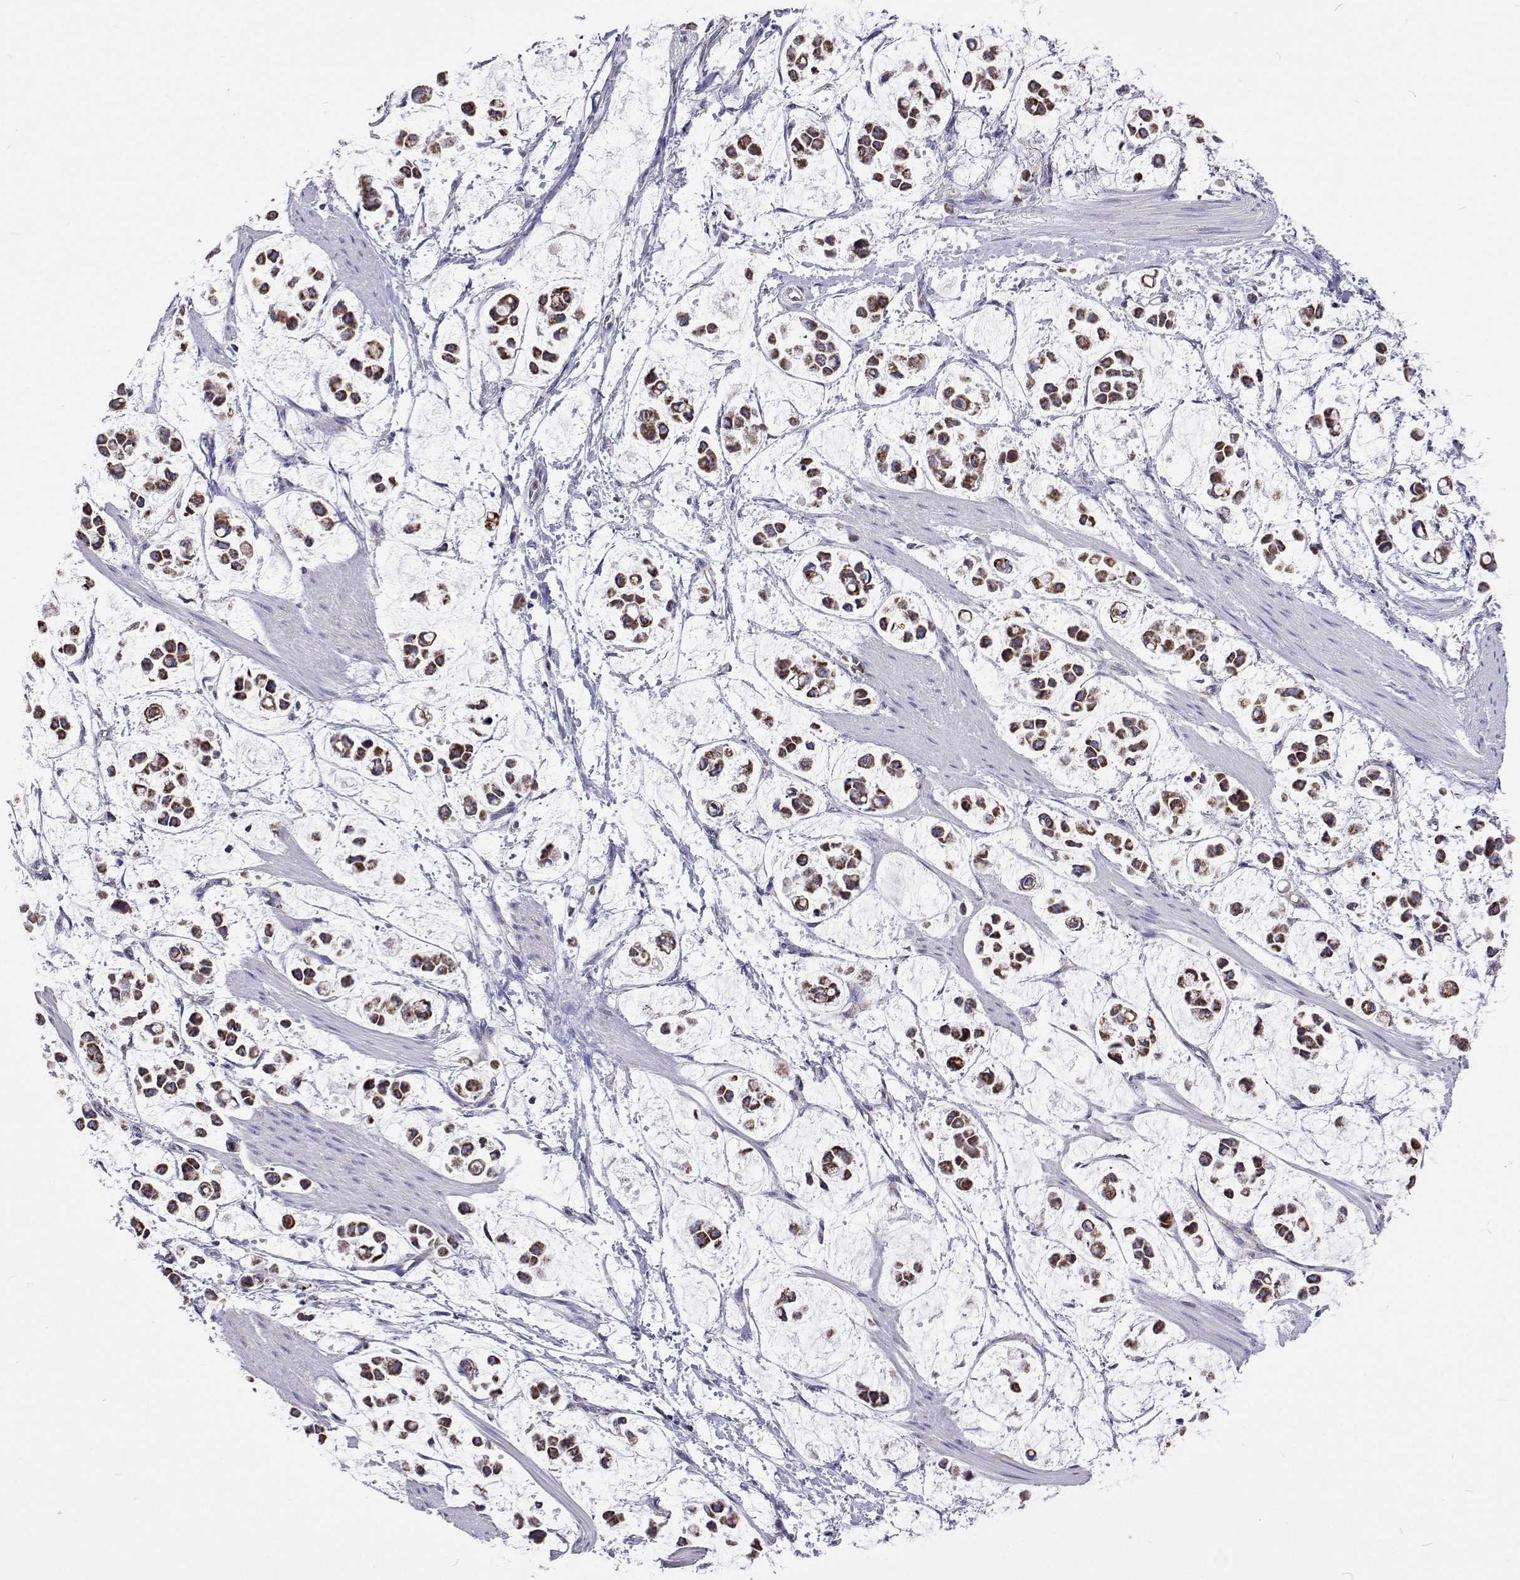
{"staining": {"intensity": "moderate", "quantity": ">75%", "location": "cytoplasmic/membranous"}, "tissue": "stomach cancer", "cell_type": "Tumor cells", "image_type": "cancer", "snomed": [{"axis": "morphology", "description": "Adenocarcinoma, NOS"}, {"axis": "topography", "description": "Stomach"}], "caption": "Stomach cancer (adenocarcinoma) stained with DAB (3,3'-diaminobenzidine) IHC shows medium levels of moderate cytoplasmic/membranous expression in approximately >75% of tumor cells. Ihc stains the protein in brown and the nuclei are stained blue.", "gene": "MCCC2", "patient": {"sex": "male", "age": 82}}